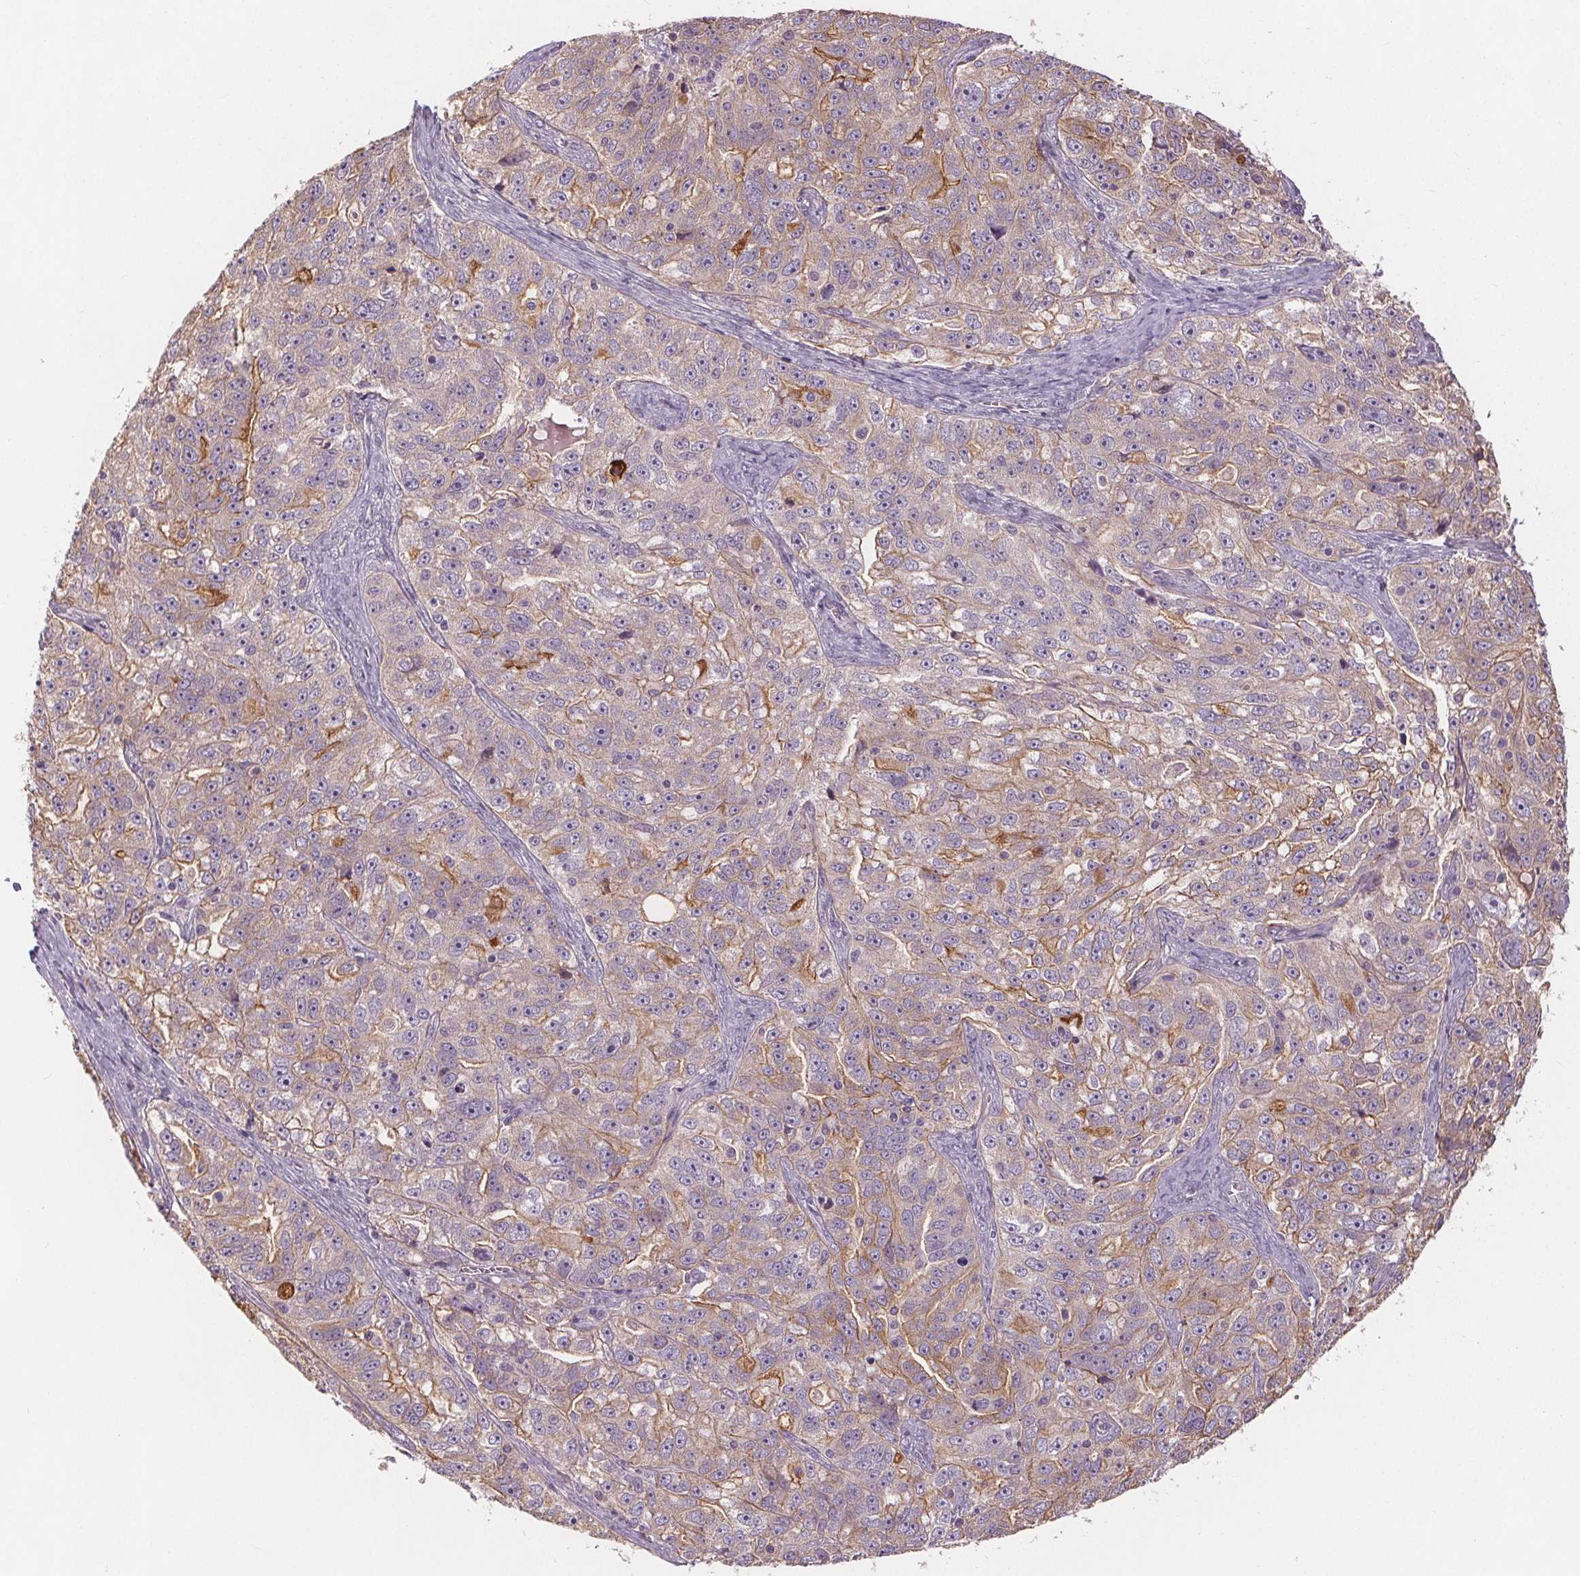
{"staining": {"intensity": "weak", "quantity": "<25%", "location": "cytoplasmic/membranous"}, "tissue": "ovarian cancer", "cell_type": "Tumor cells", "image_type": "cancer", "snomed": [{"axis": "morphology", "description": "Cystadenocarcinoma, serous, NOS"}, {"axis": "topography", "description": "Ovary"}], "caption": "Immunohistochemistry photomicrograph of ovarian cancer stained for a protein (brown), which displays no expression in tumor cells.", "gene": "TMEM80", "patient": {"sex": "female", "age": 51}}